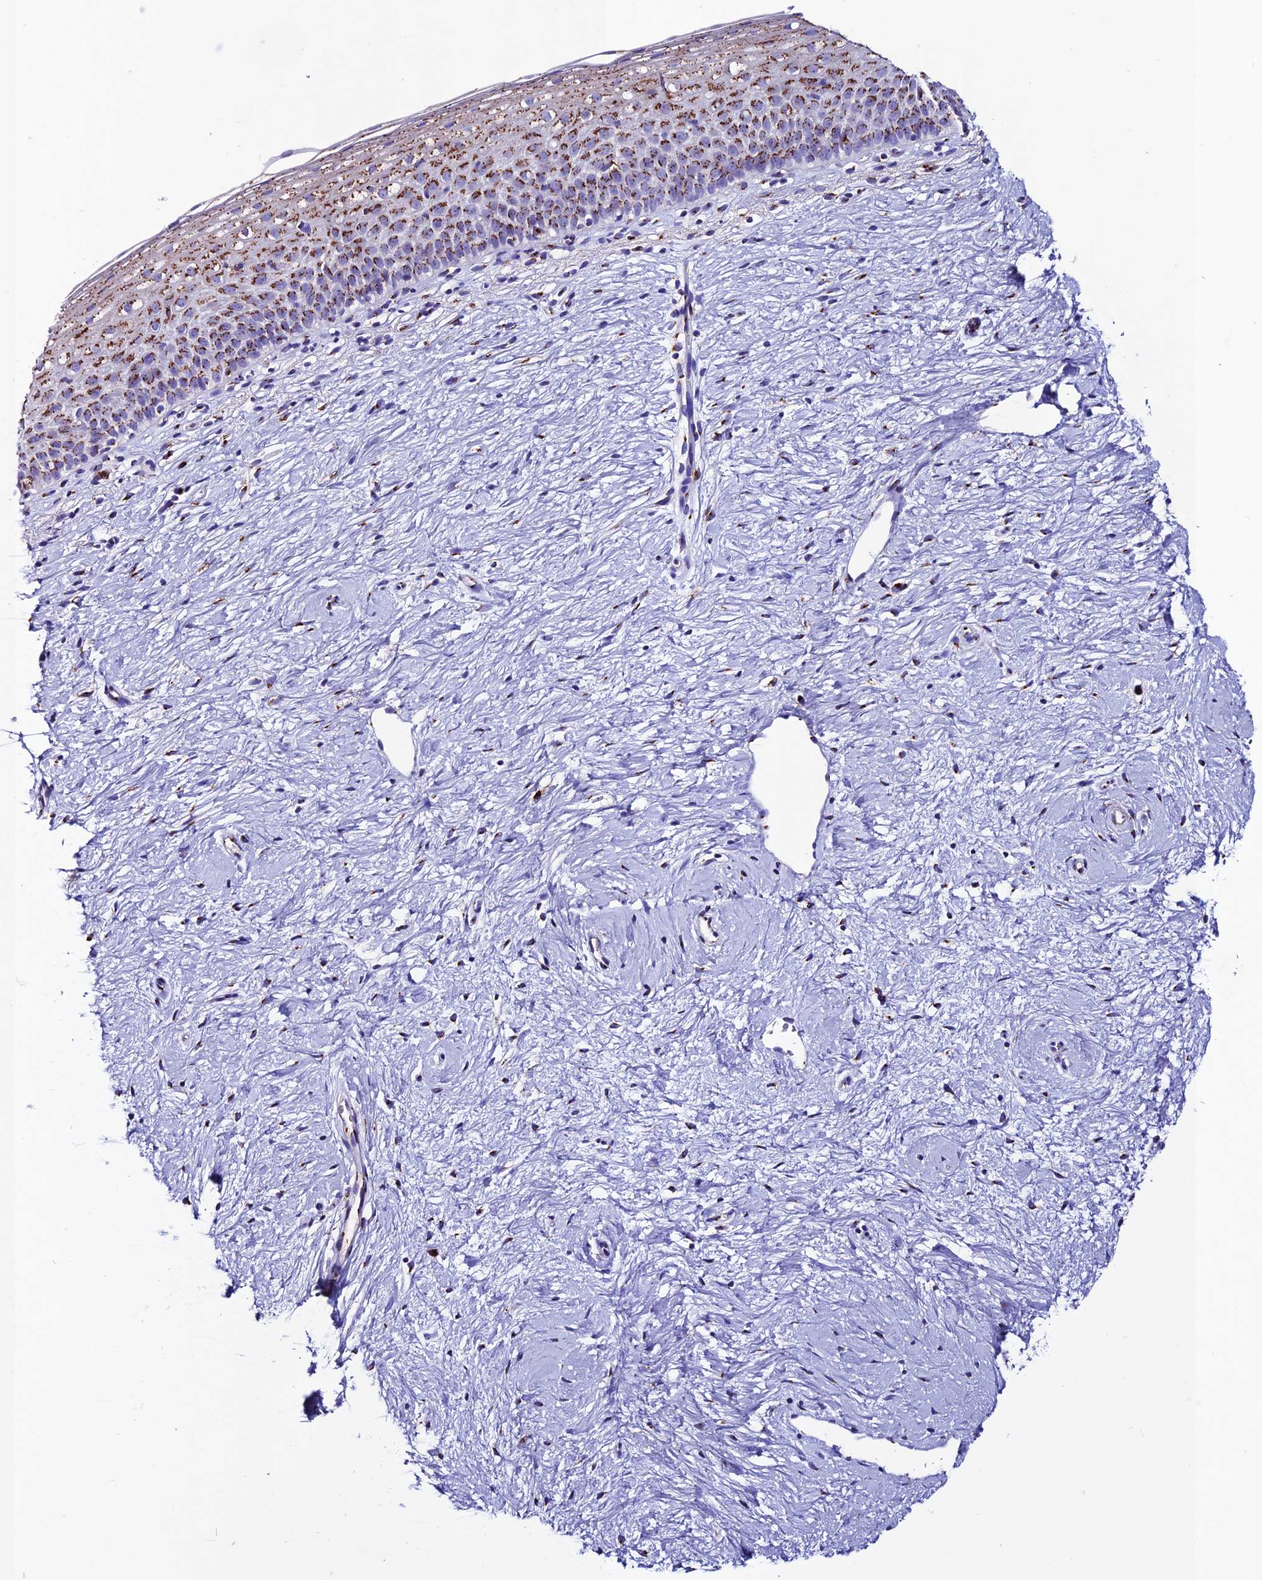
{"staining": {"intensity": "strong", "quantity": "25%-75%", "location": "cytoplasmic/membranous"}, "tissue": "cervix", "cell_type": "Glandular cells", "image_type": "normal", "snomed": [{"axis": "morphology", "description": "Normal tissue, NOS"}, {"axis": "topography", "description": "Cervix"}], "caption": "Human cervix stained with a brown dye displays strong cytoplasmic/membranous positive expression in about 25%-75% of glandular cells.", "gene": "OR51Q1", "patient": {"sex": "female", "age": 57}}